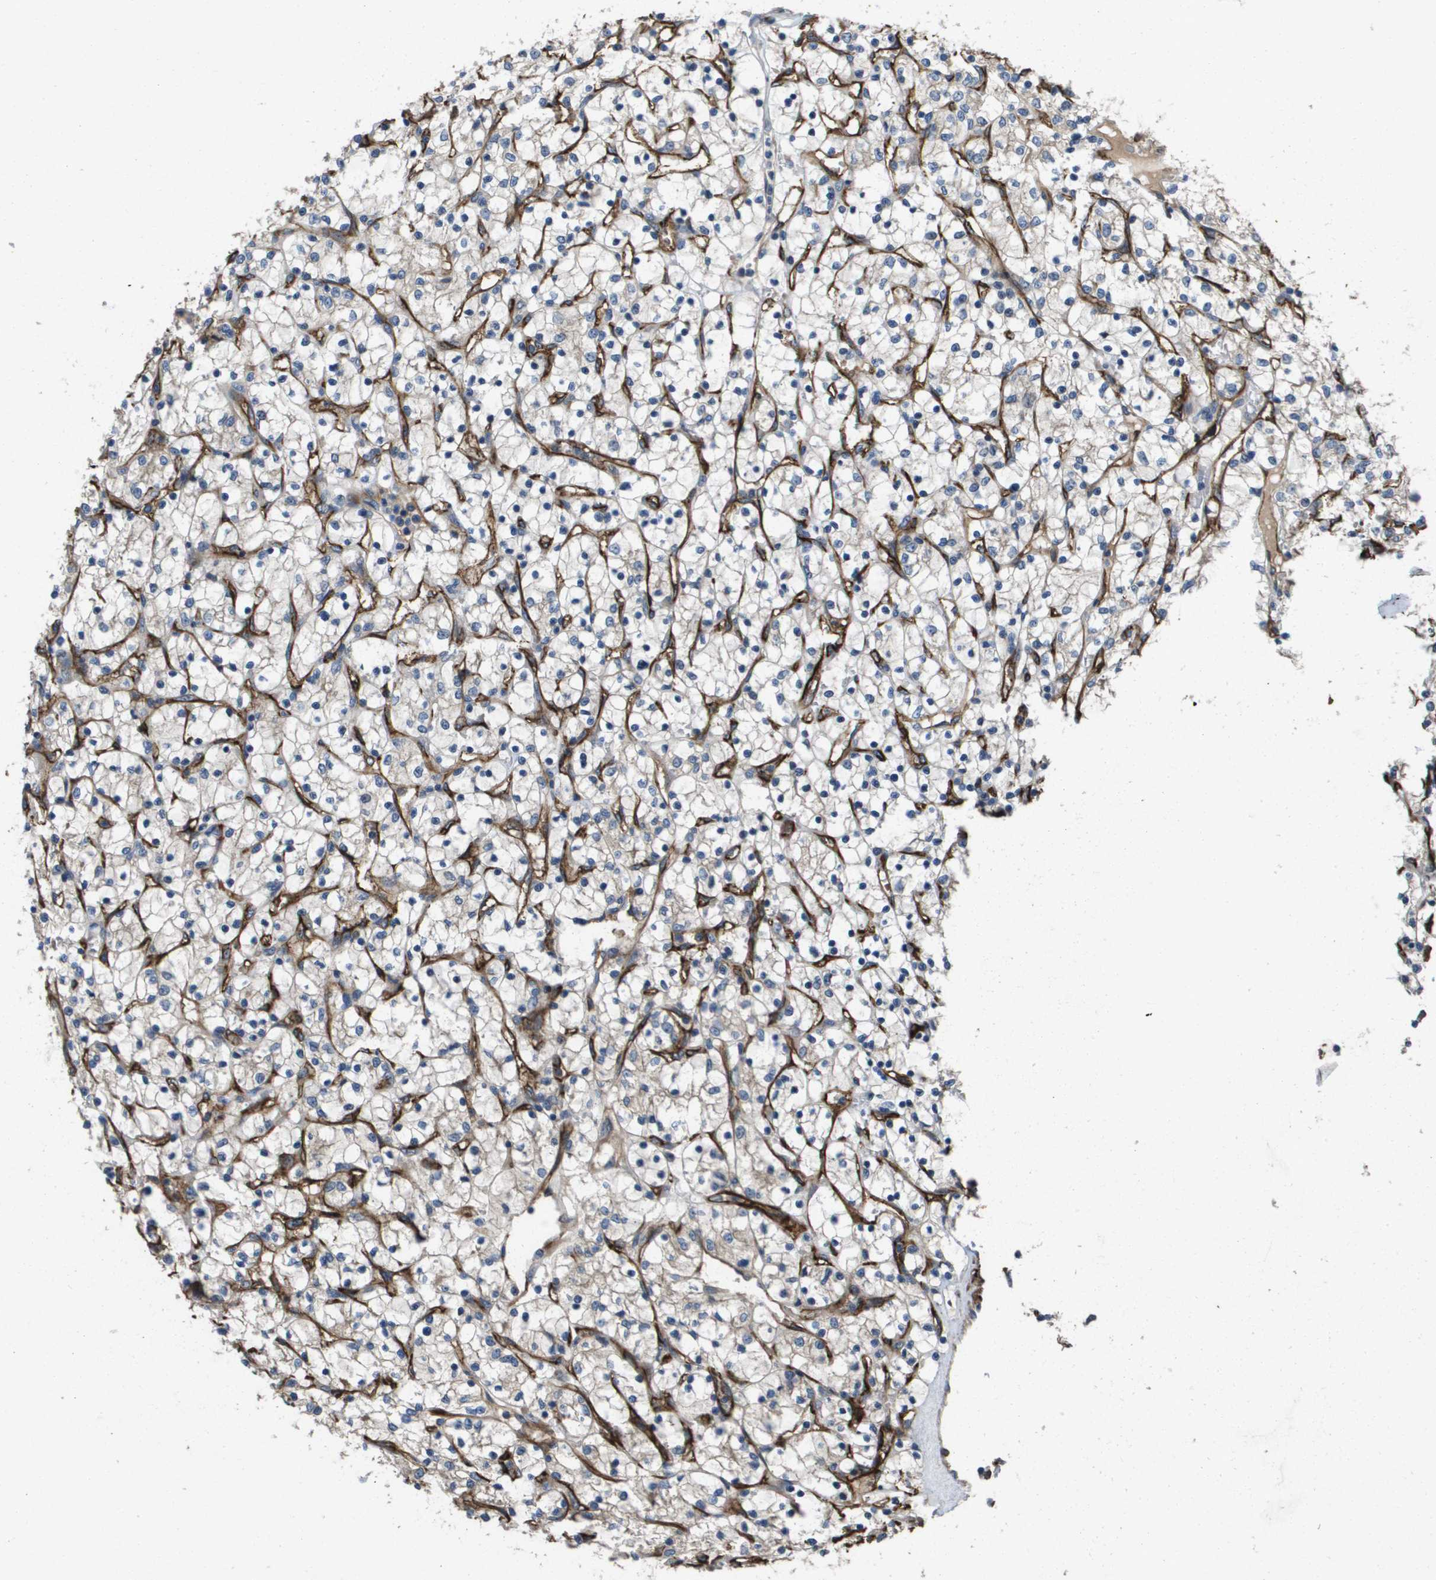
{"staining": {"intensity": "negative", "quantity": "none", "location": "none"}, "tissue": "renal cancer", "cell_type": "Tumor cells", "image_type": "cancer", "snomed": [{"axis": "morphology", "description": "Adenocarcinoma, NOS"}, {"axis": "topography", "description": "Kidney"}], "caption": "An image of human renal cancer is negative for staining in tumor cells.", "gene": "ENTPD2", "patient": {"sex": "female", "age": 69}}